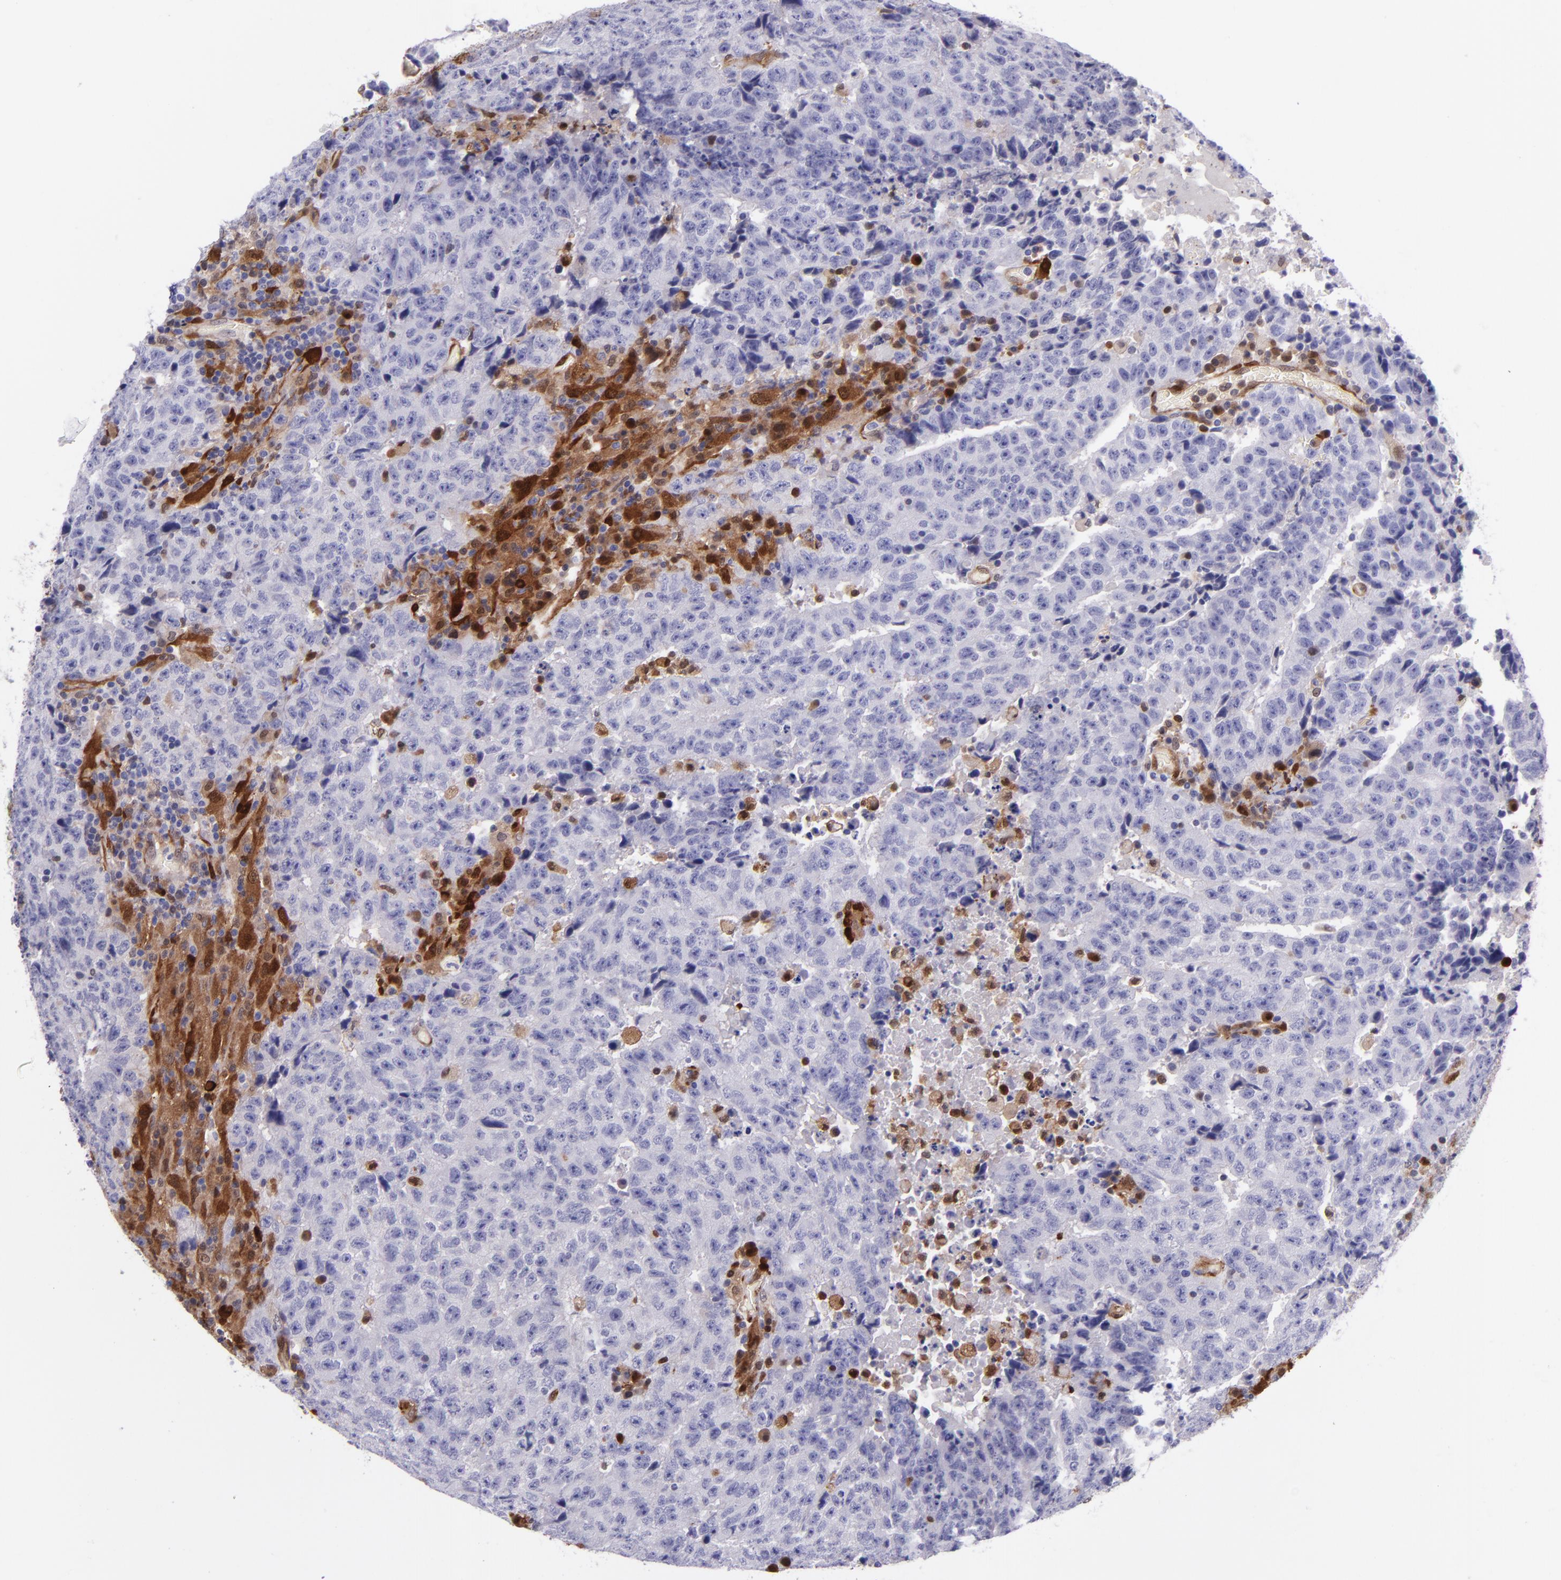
{"staining": {"intensity": "negative", "quantity": "none", "location": "none"}, "tissue": "testis cancer", "cell_type": "Tumor cells", "image_type": "cancer", "snomed": [{"axis": "morphology", "description": "Necrosis, NOS"}, {"axis": "morphology", "description": "Carcinoma, Embryonal, NOS"}, {"axis": "topography", "description": "Testis"}], "caption": "There is no significant expression in tumor cells of testis cancer (embryonal carcinoma).", "gene": "LGALS1", "patient": {"sex": "male", "age": 19}}